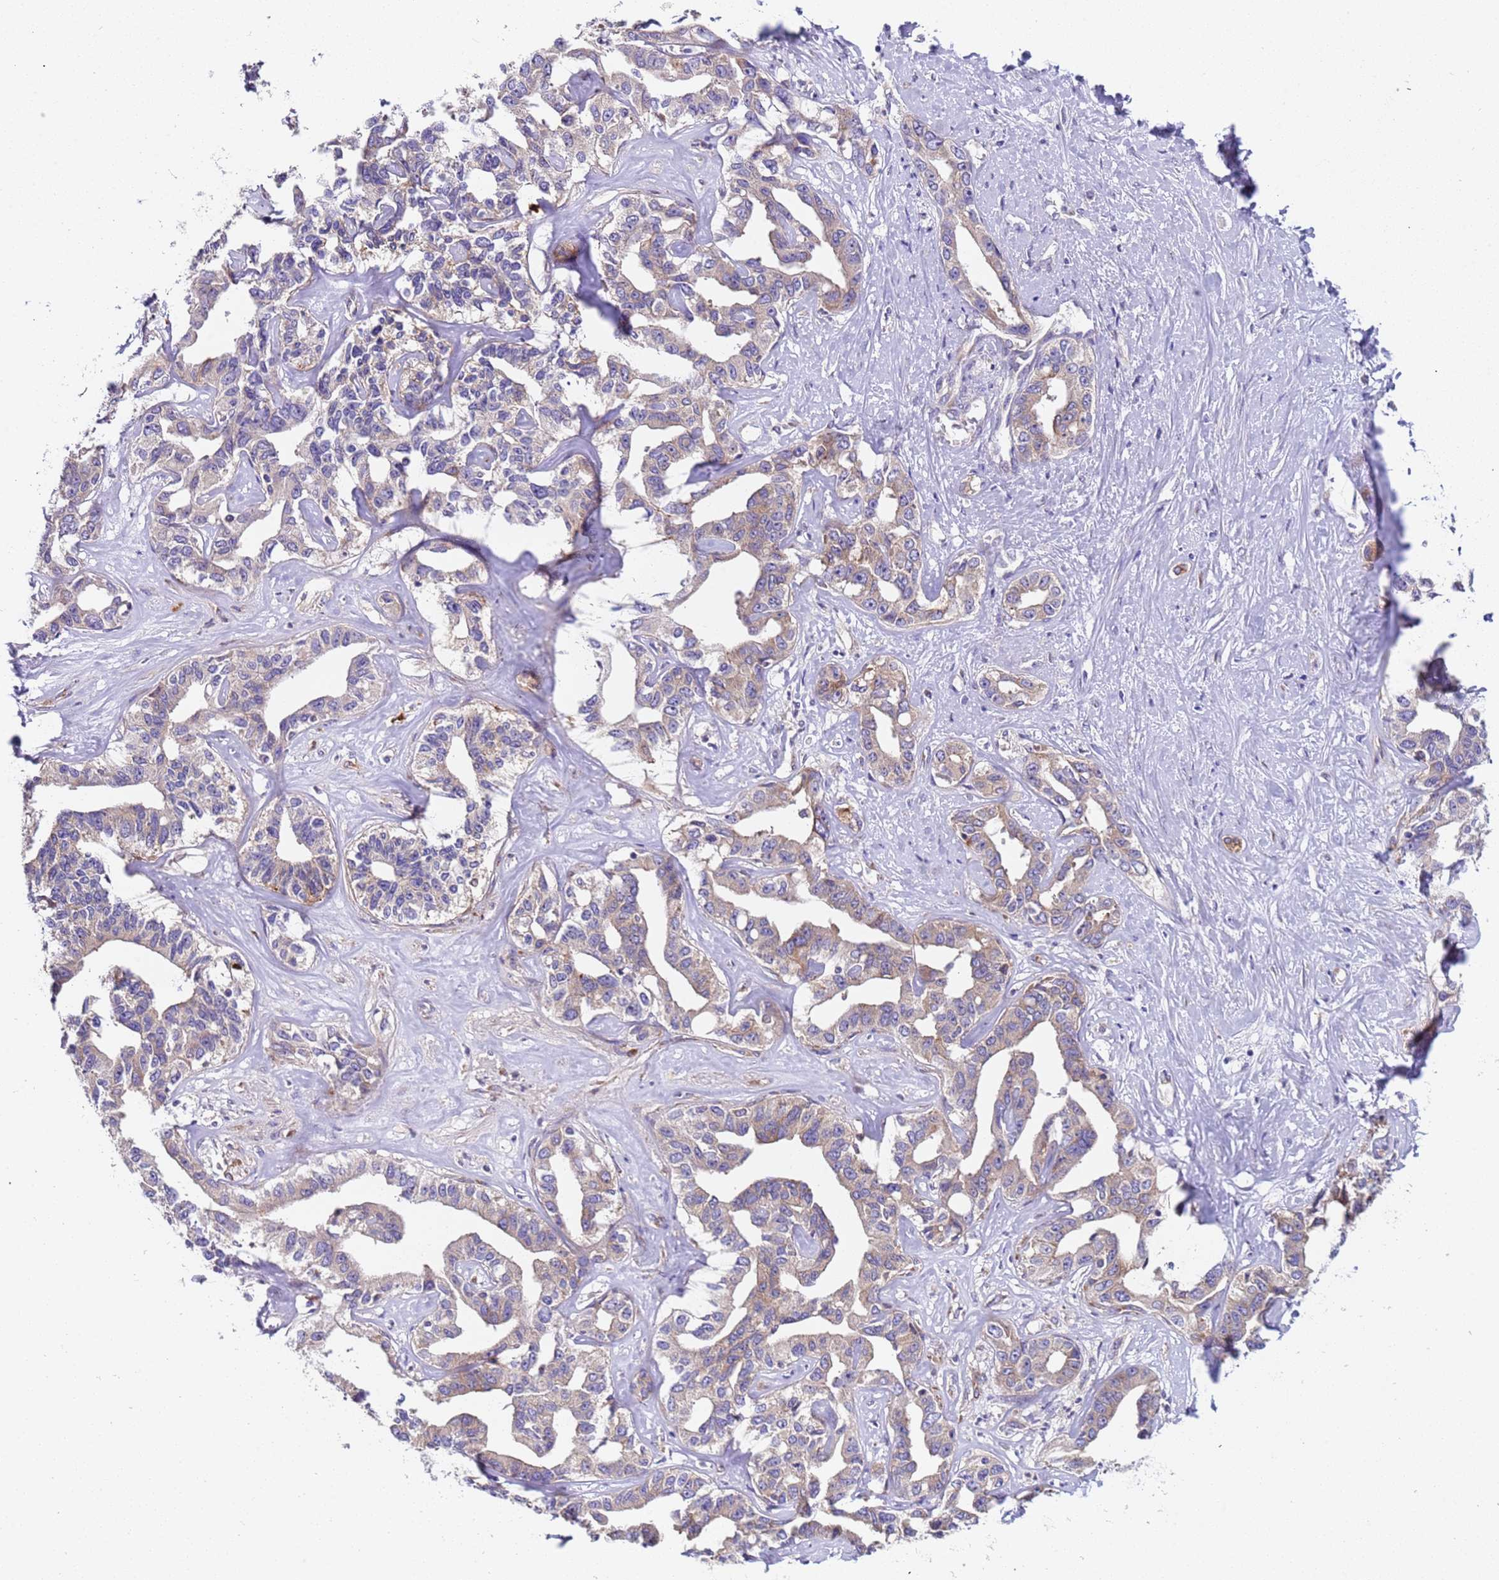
{"staining": {"intensity": "weak", "quantity": "25%-75%", "location": "cytoplasmic/membranous"}, "tissue": "liver cancer", "cell_type": "Tumor cells", "image_type": "cancer", "snomed": [{"axis": "morphology", "description": "Cholangiocarcinoma"}, {"axis": "topography", "description": "Liver"}], "caption": "The histopathology image exhibits a brown stain indicating the presence of a protein in the cytoplasmic/membranous of tumor cells in liver cancer.", "gene": "PAQR7", "patient": {"sex": "male", "age": 59}}